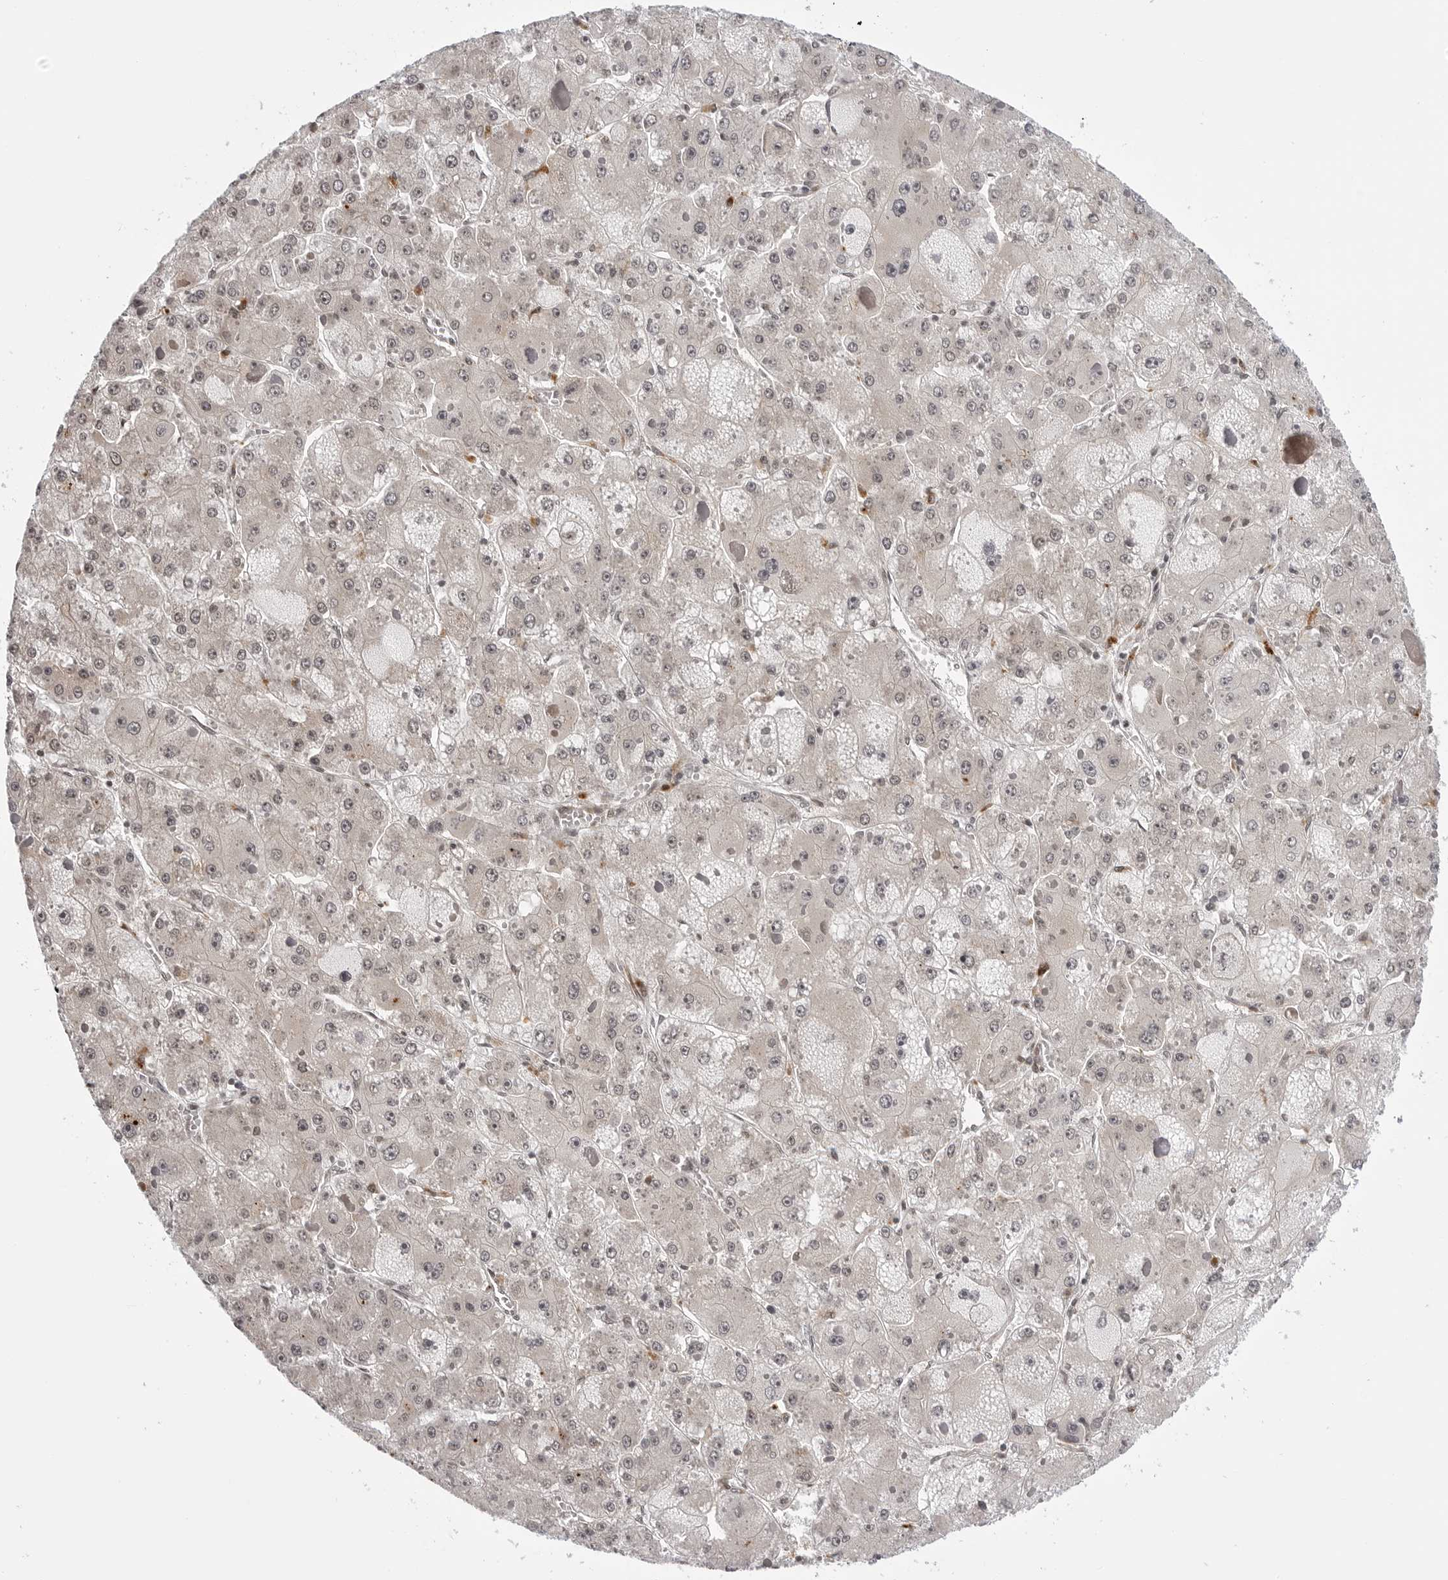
{"staining": {"intensity": "weak", "quantity": "<25%", "location": "nuclear"}, "tissue": "liver cancer", "cell_type": "Tumor cells", "image_type": "cancer", "snomed": [{"axis": "morphology", "description": "Carcinoma, Hepatocellular, NOS"}, {"axis": "topography", "description": "Liver"}], "caption": "An image of hepatocellular carcinoma (liver) stained for a protein exhibits no brown staining in tumor cells.", "gene": "PHF3", "patient": {"sex": "female", "age": 73}}